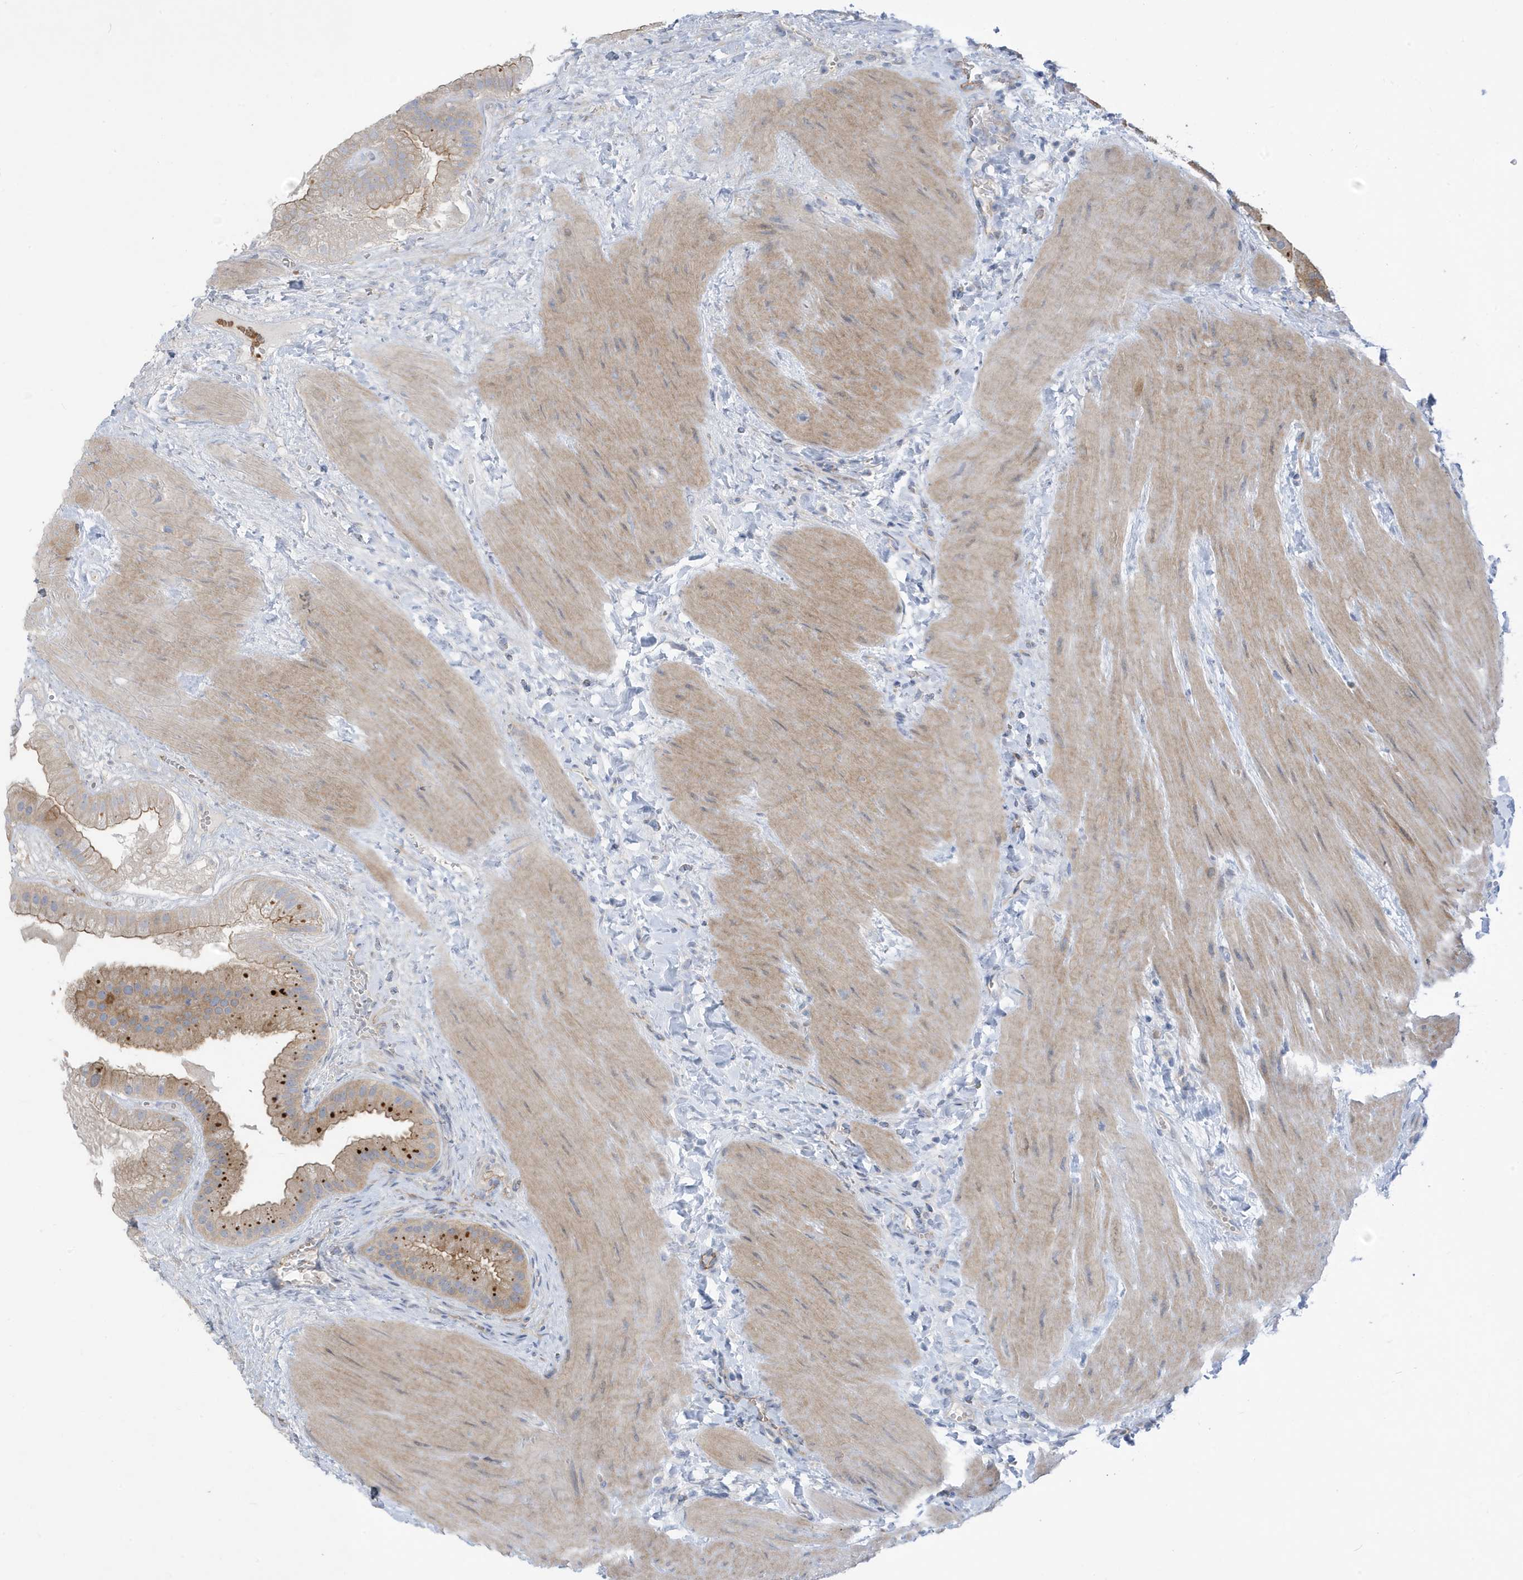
{"staining": {"intensity": "moderate", "quantity": "25%-75%", "location": "cytoplasmic/membranous"}, "tissue": "gallbladder", "cell_type": "Glandular cells", "image_type": "normal", "snomed": [{"axis": "morphology", "description": "Normal tissue, NOS"}, {"axis": "topography", "description": "Gallbladder"}], "caption": "Protein analysis of benign gallbladder displays moderate cytoplasmic/membranous positivity in about 25%-75% of glandular cells.", "gene": "ATP13A5", "patient": {"sex": "male", "age": 55}}